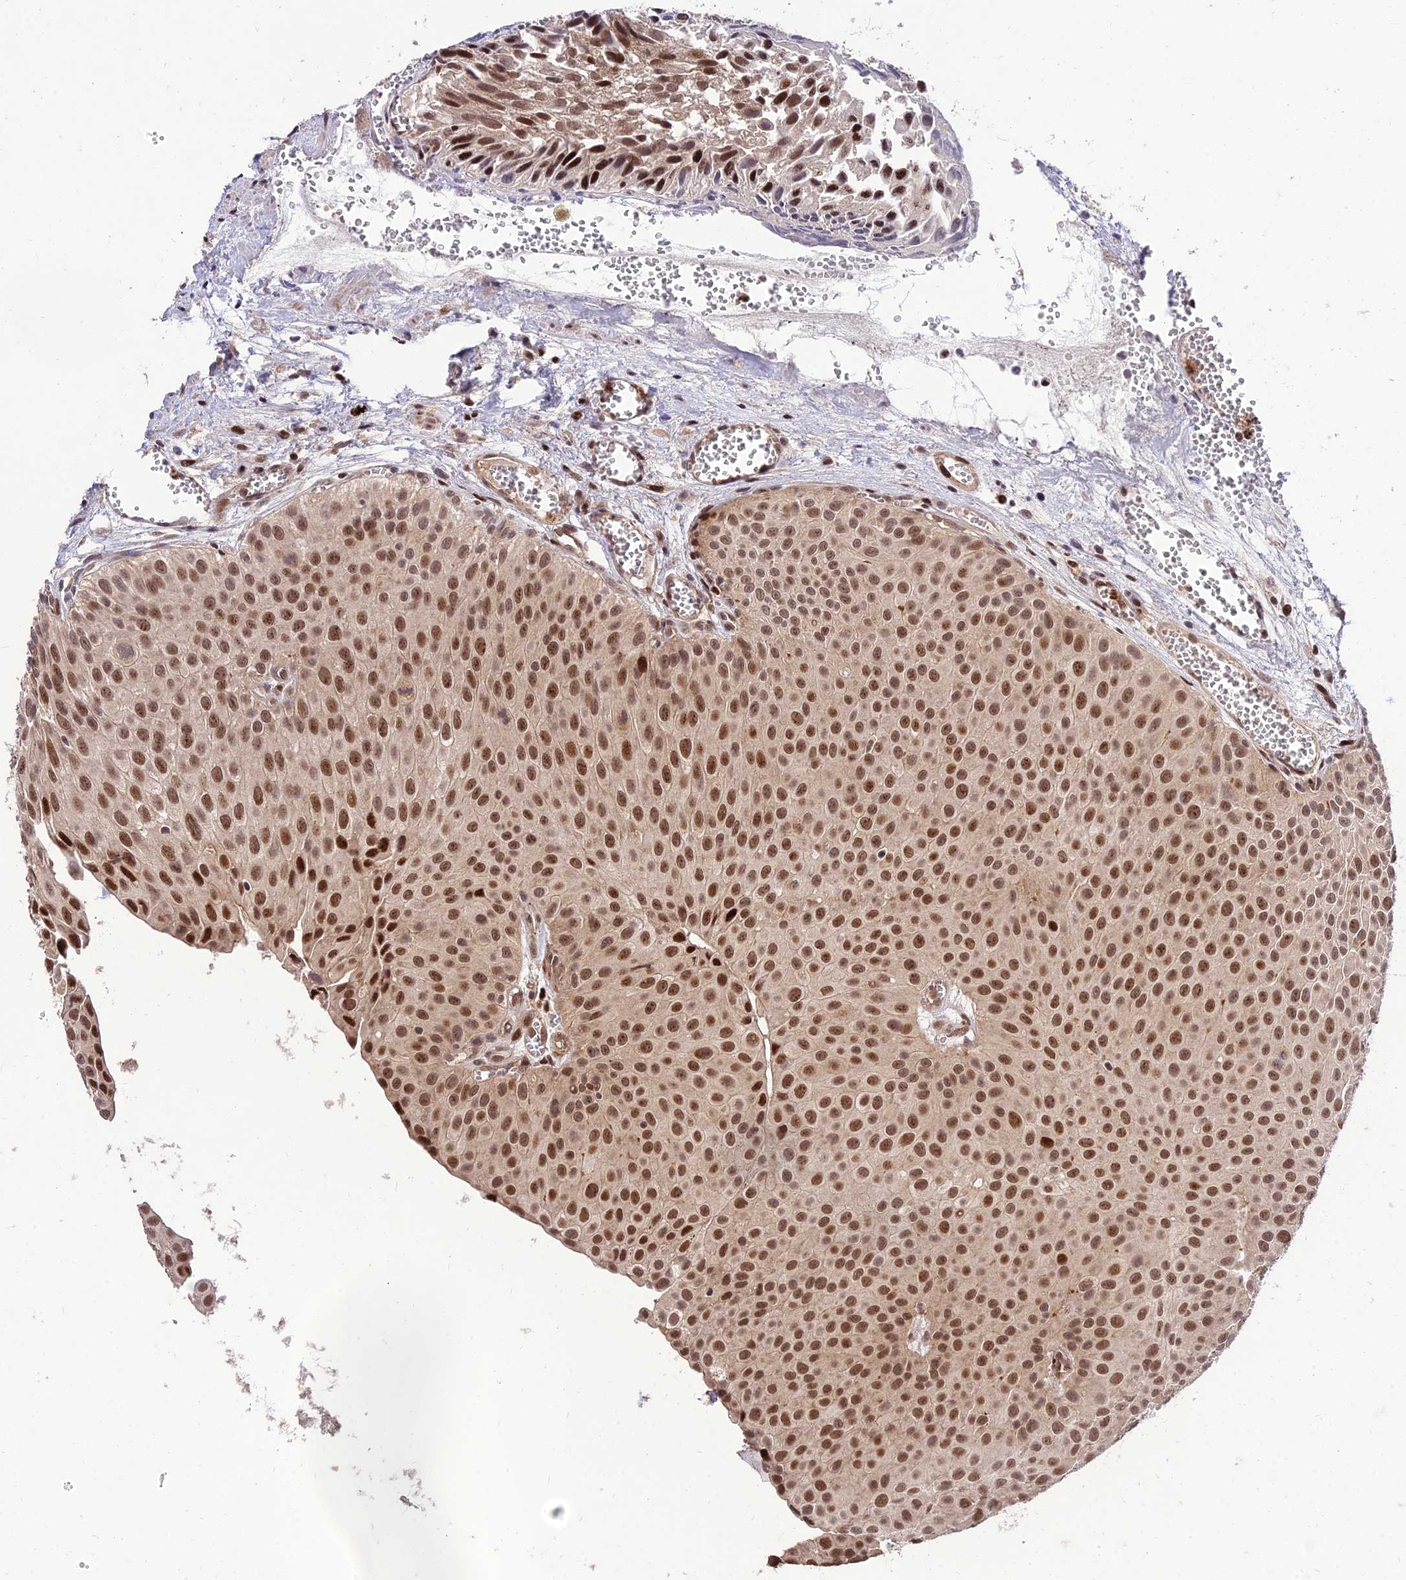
{"staining": {"intensity": "strong", "quantity": ">75%", "location": "nuclear"}, "tissue": "urothelial cancer", "cell_type": "Tumor cells", "image_type": "cancer", "snomed": [{"axis": "morphology", "description": "Urothelial carcinoma, Low grade"}, {"axis": "topography", "description": "Urinary bladder"}], "caption": "High-power microscopy captured an IHC histopathology image of urothelial carcinoma (low-grade), revealing strong nuclear positivity in approximately >75% of tumor cells.", "gene": "ZNF85", "patient": {"sex": "male", "age": 88}}